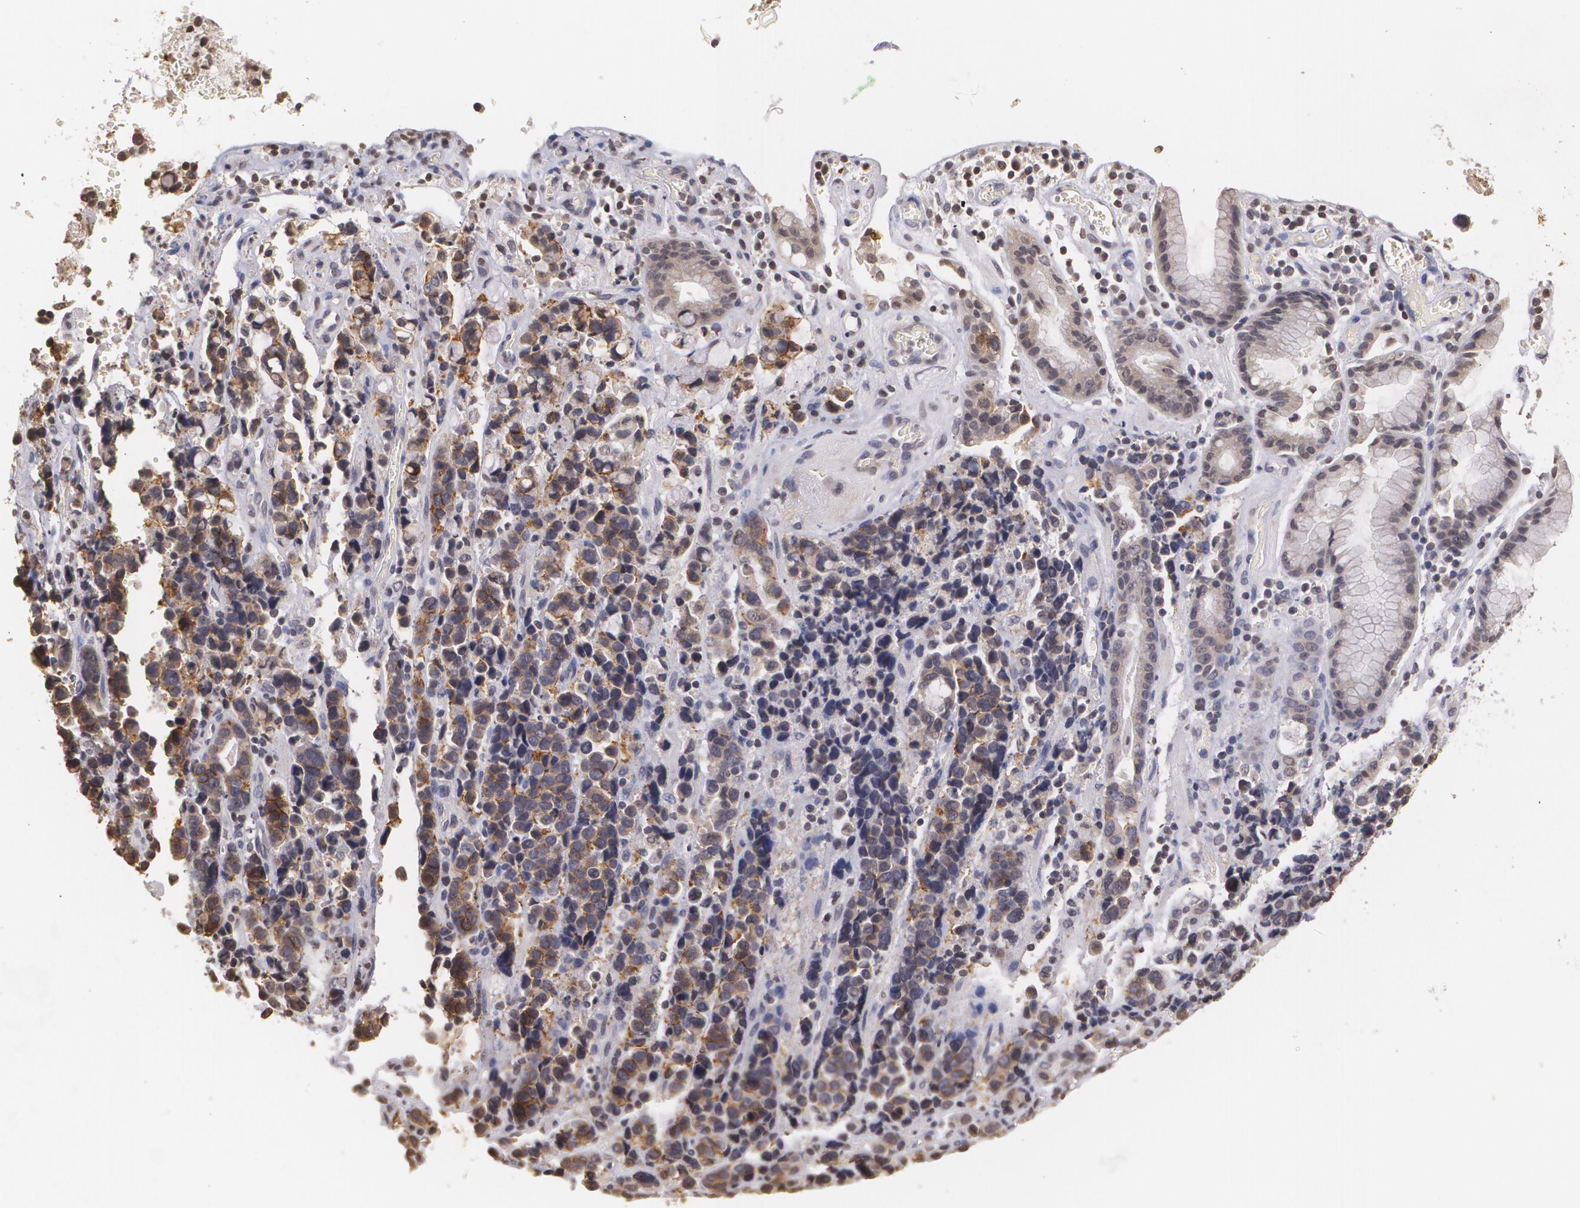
{"staining": {"intensity": "moderate", "quantity": "25%-75%", "location": "cytoplasmic/membranous"}, "tissue": "stomach cancer", "cell_type": "Tumor cells", "image_type": "cancer", "snomed": [{"axis": "morphology", "description": "Adenocarcinoma, NOS"}, {"axis": "topography", "description": "Stomach, upper"}], "caption": "Brown immunohistochemical staining in stomach cancer (adenocarcinoma) exhibits moderate cytoplasmic/membranous staining in about 25%-75% of tumor cells. Using DAB (brown) and hematoxylin (blue) stains, captured at high magnification using brightfield microscopy.", "gene": "THRB", "patient": {"sex": "male", "age": 71}}